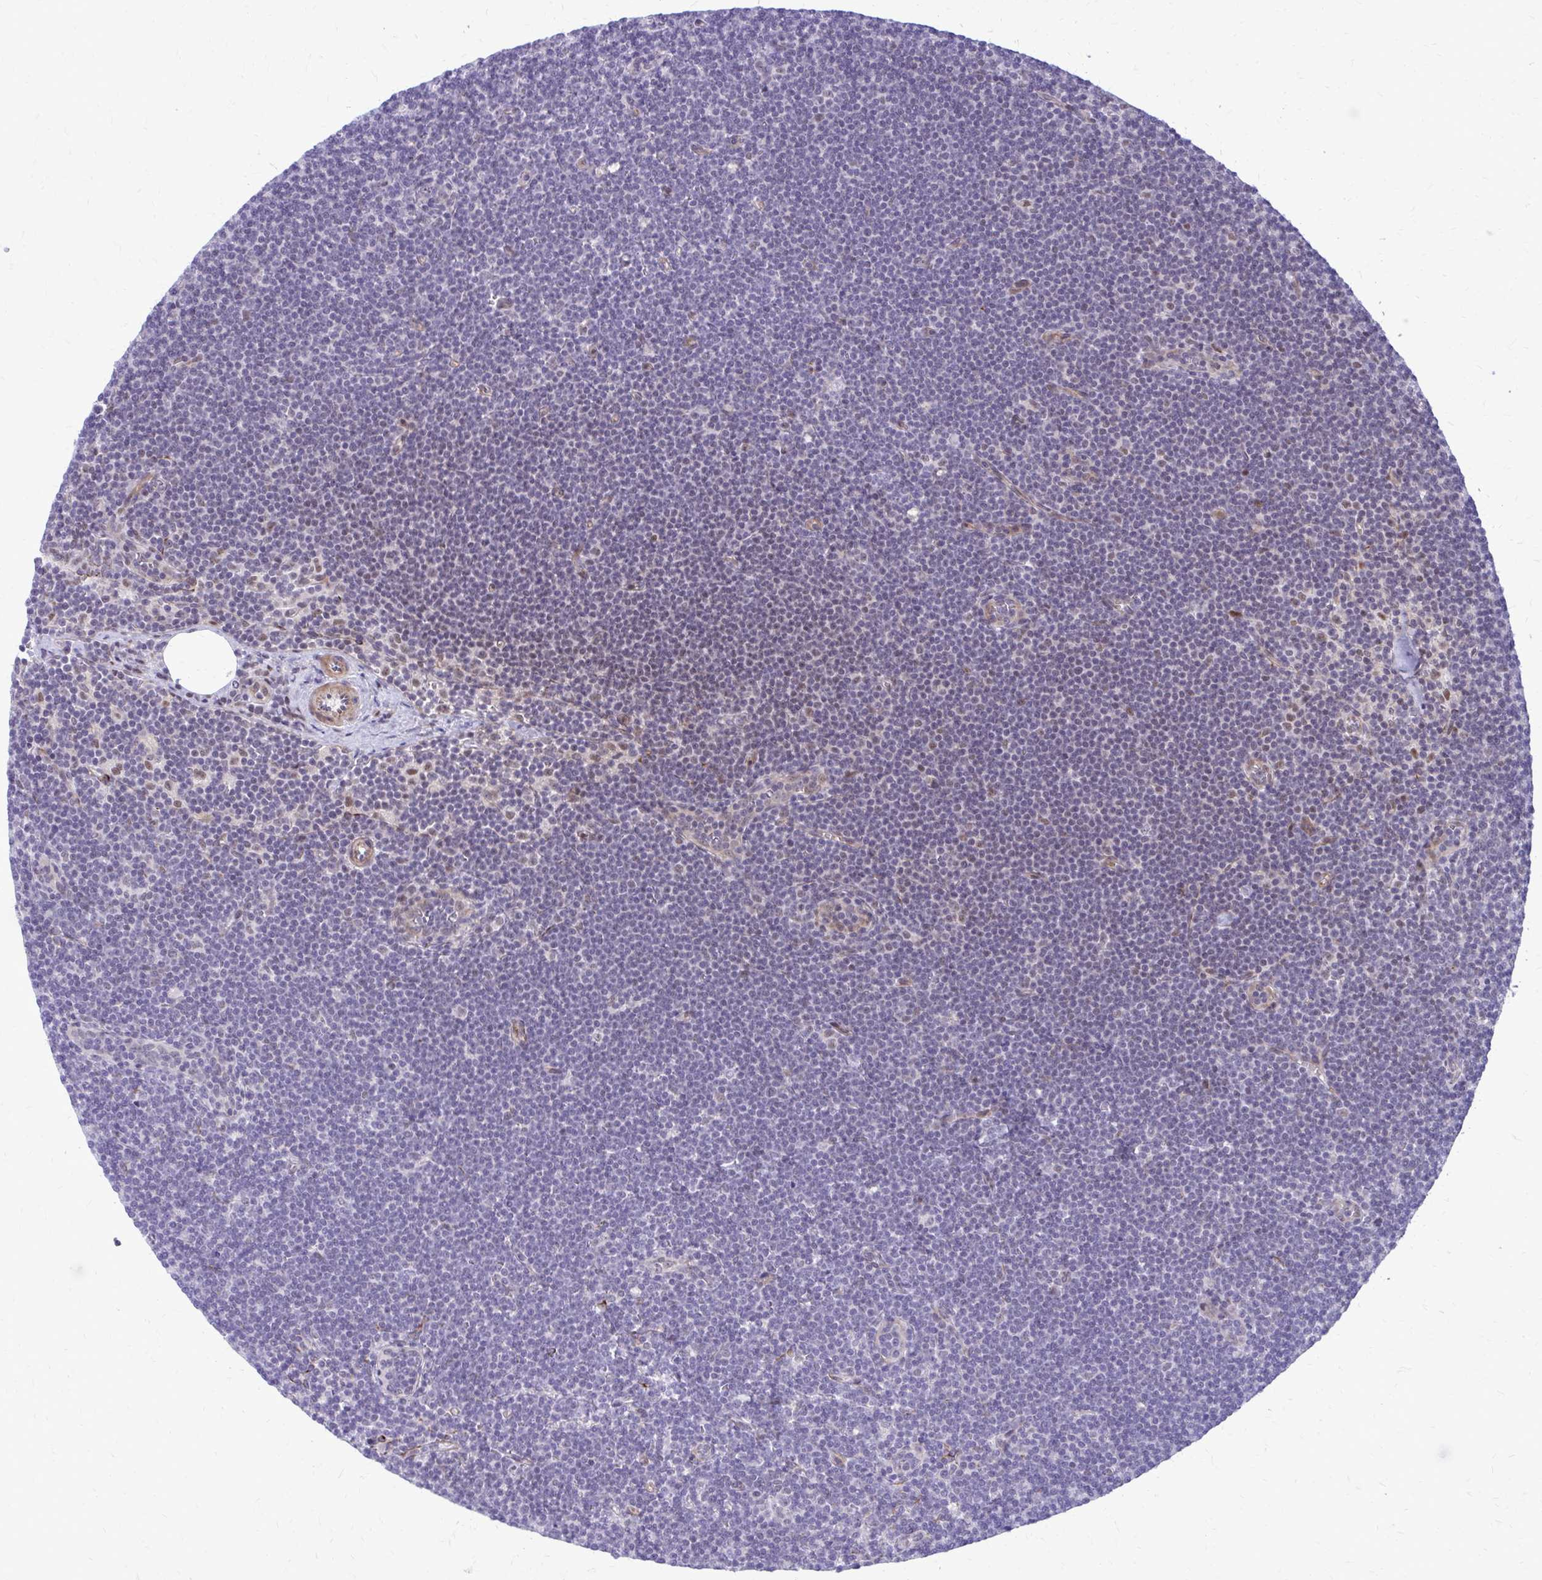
{"staining": {"intensity": "negative", "quantity": "none", "location": "none"}, "tissue": "lymphoma", "cell_type": "Tumor cells", "image_type": "cancer", "snomed": [{"axis": "morphology", "description": "Malignant lymphoma, non-Hodgkin's type, Low grade"}, {"axis": "topography", "description": "Lymph node"}], "caption": "Histopathology image shows no protein staining in tumor cells of lymphoma tissue.", "gene": "ANKRD30B", "patient": {"sex": "female", "age": 73}}